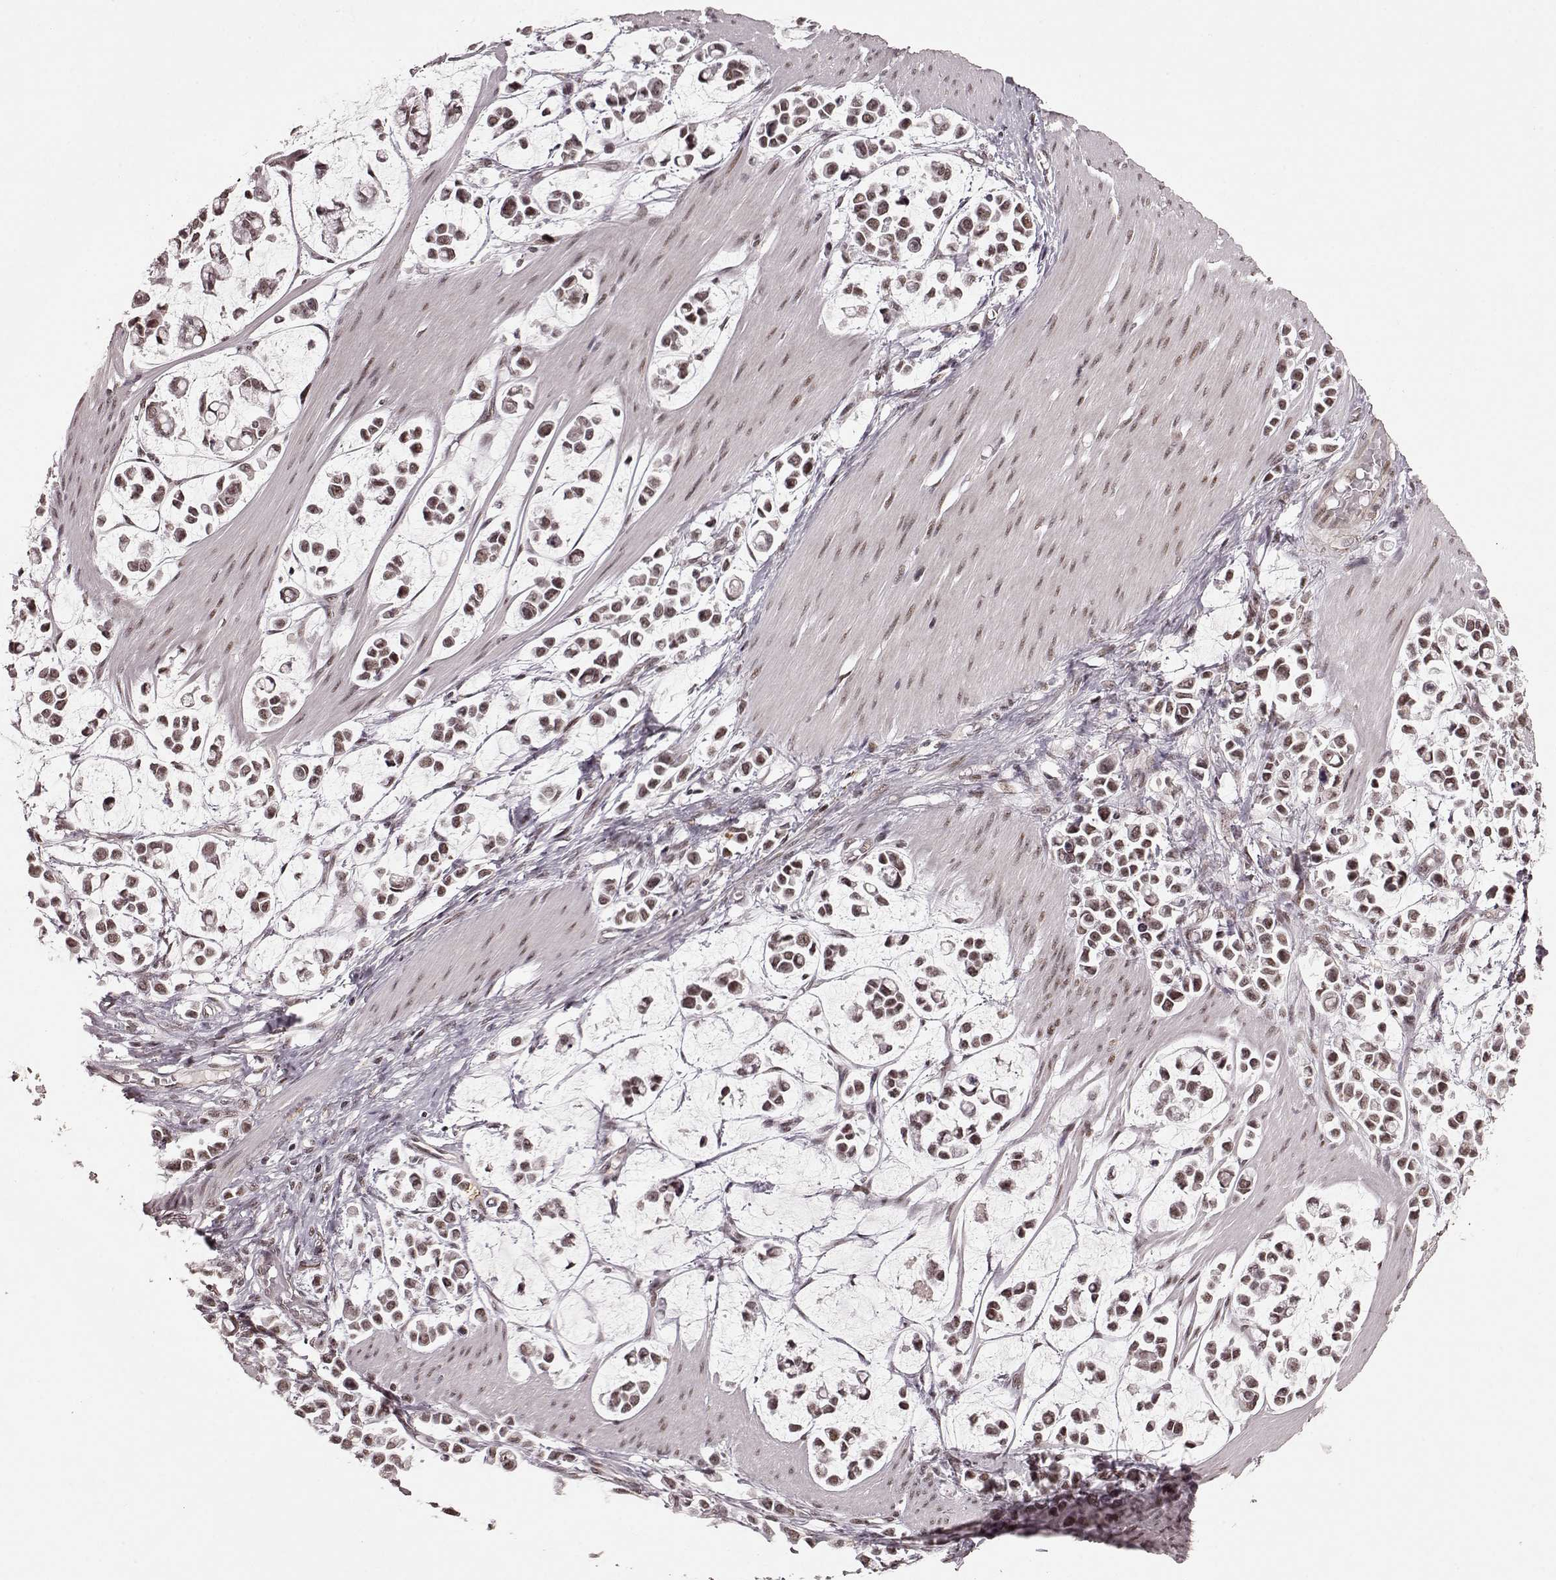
{"staining": {"intensity": "weak", "quantity": ">75%", "location": "nuclear"}, "tissue": "stomach cancer", "cell_type": "Tumor cells", "image_type": "cancer", "snomed": [{"axis": "morphology", "description": "Adenocarcinoma, NOS"}, {"axis": "topography", "description": "Stomach"}], "caption": "Stomach cancer stained for a protein (brown) shows weak nuclear positive expression in about >75% of tumor cells.", "gene": "RRAGD", "patient": {"sex": "male", "age": 82}}